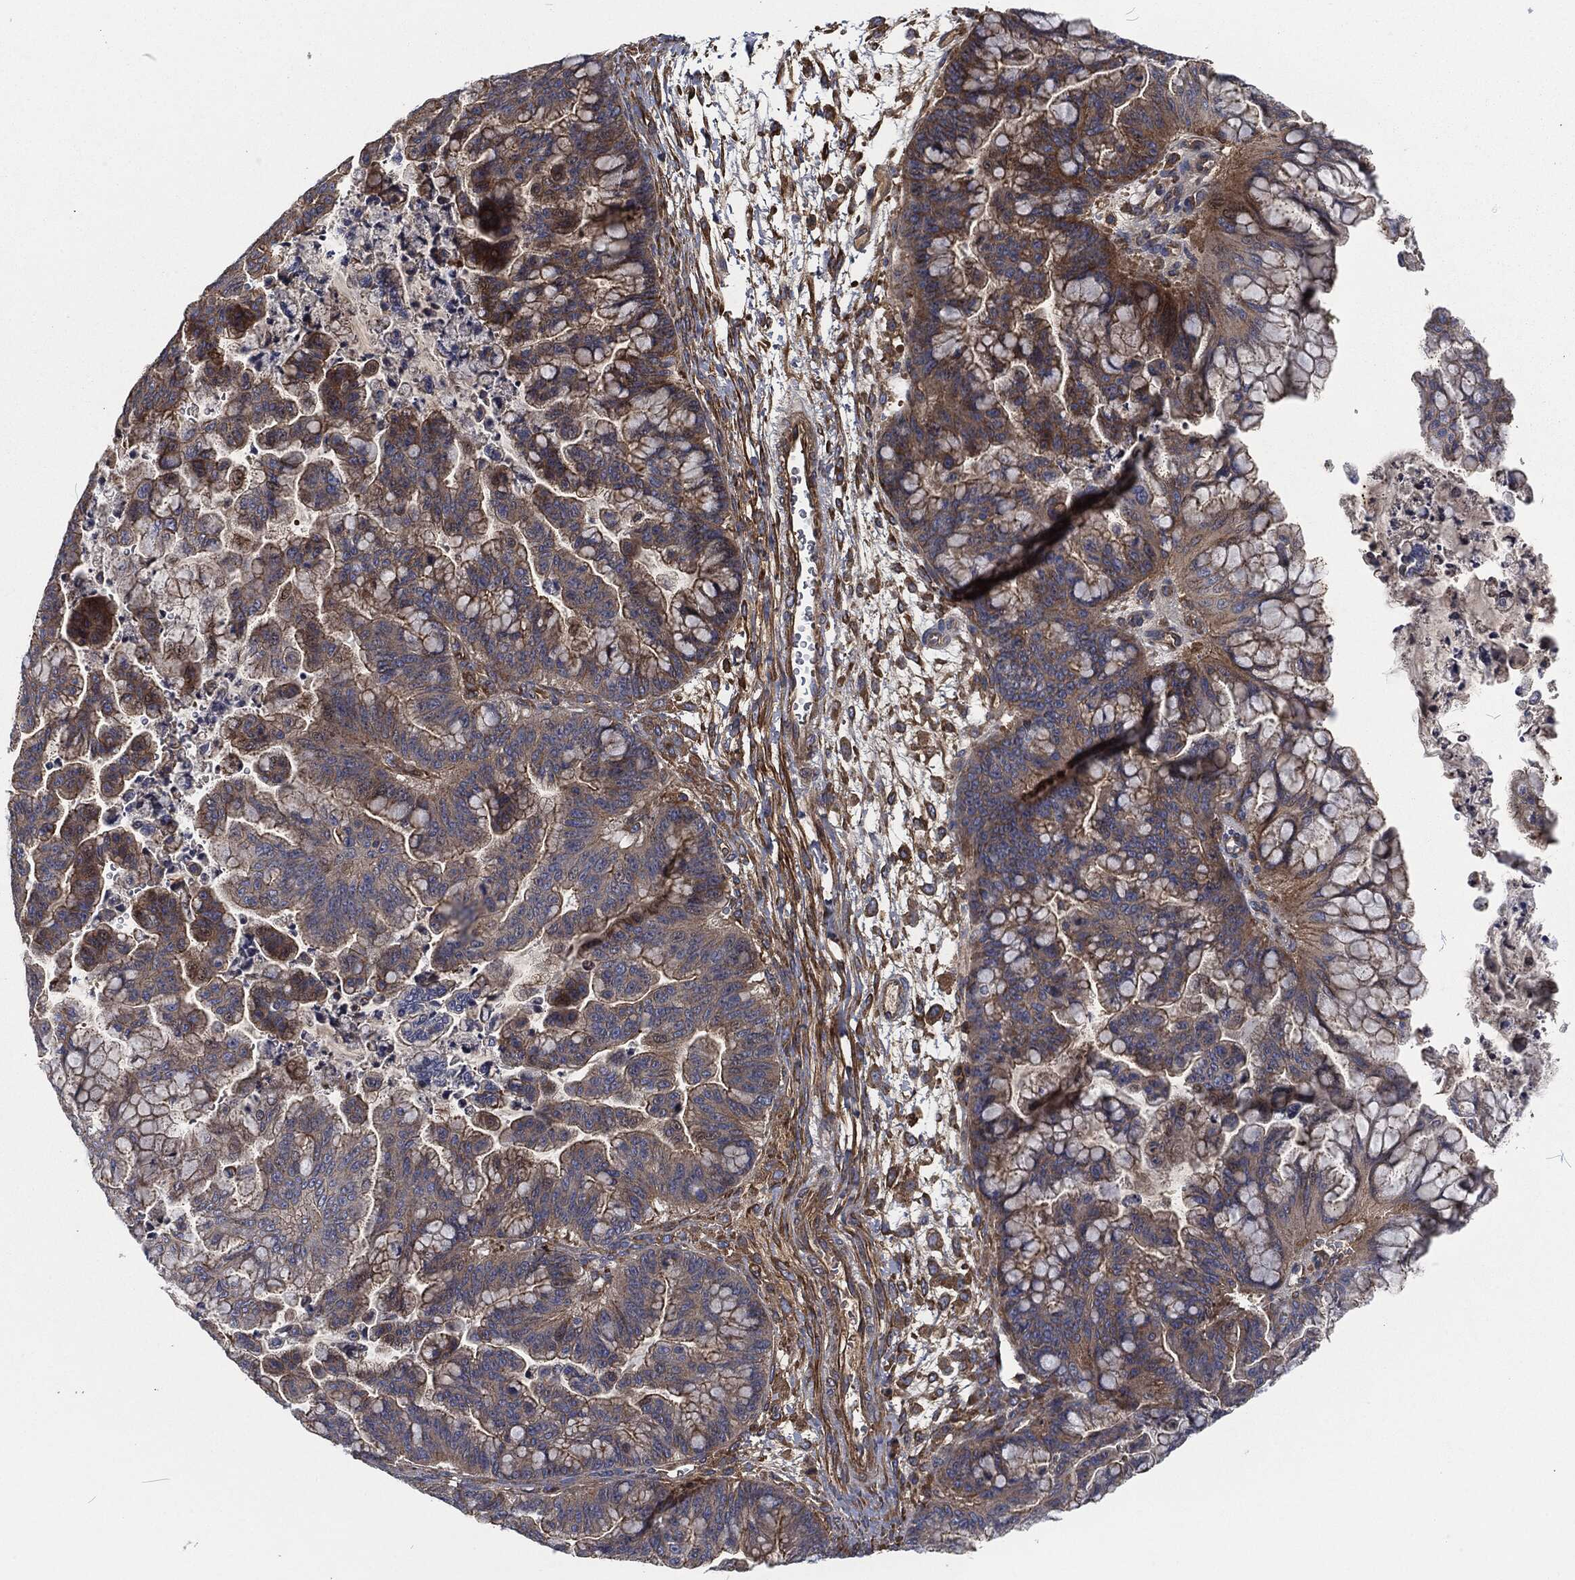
{"staining": {"intensity": "strong", "quantity": "<25%", "location": "cytoplasmic/membranous"}, "tissue": "ovarian cancer", "cell_type": "Tumor cells", "image_type": "cancer", "snomed": [{"axis": "morphology", "description": "Cystadenocarcinoma, mucinous, NOS"}, {"axis": "topography", "description": "Ovary"}], "caption": "Immunohistochemical staining of ovarian mucinous cystadenocarcinoma demonstrates medium levels of strong cytoplasmic/membranous protein staining in approximately <25% of tumor cells.", "gene": "LGALS9", "patient": {"sex": "female", "age": 67}}